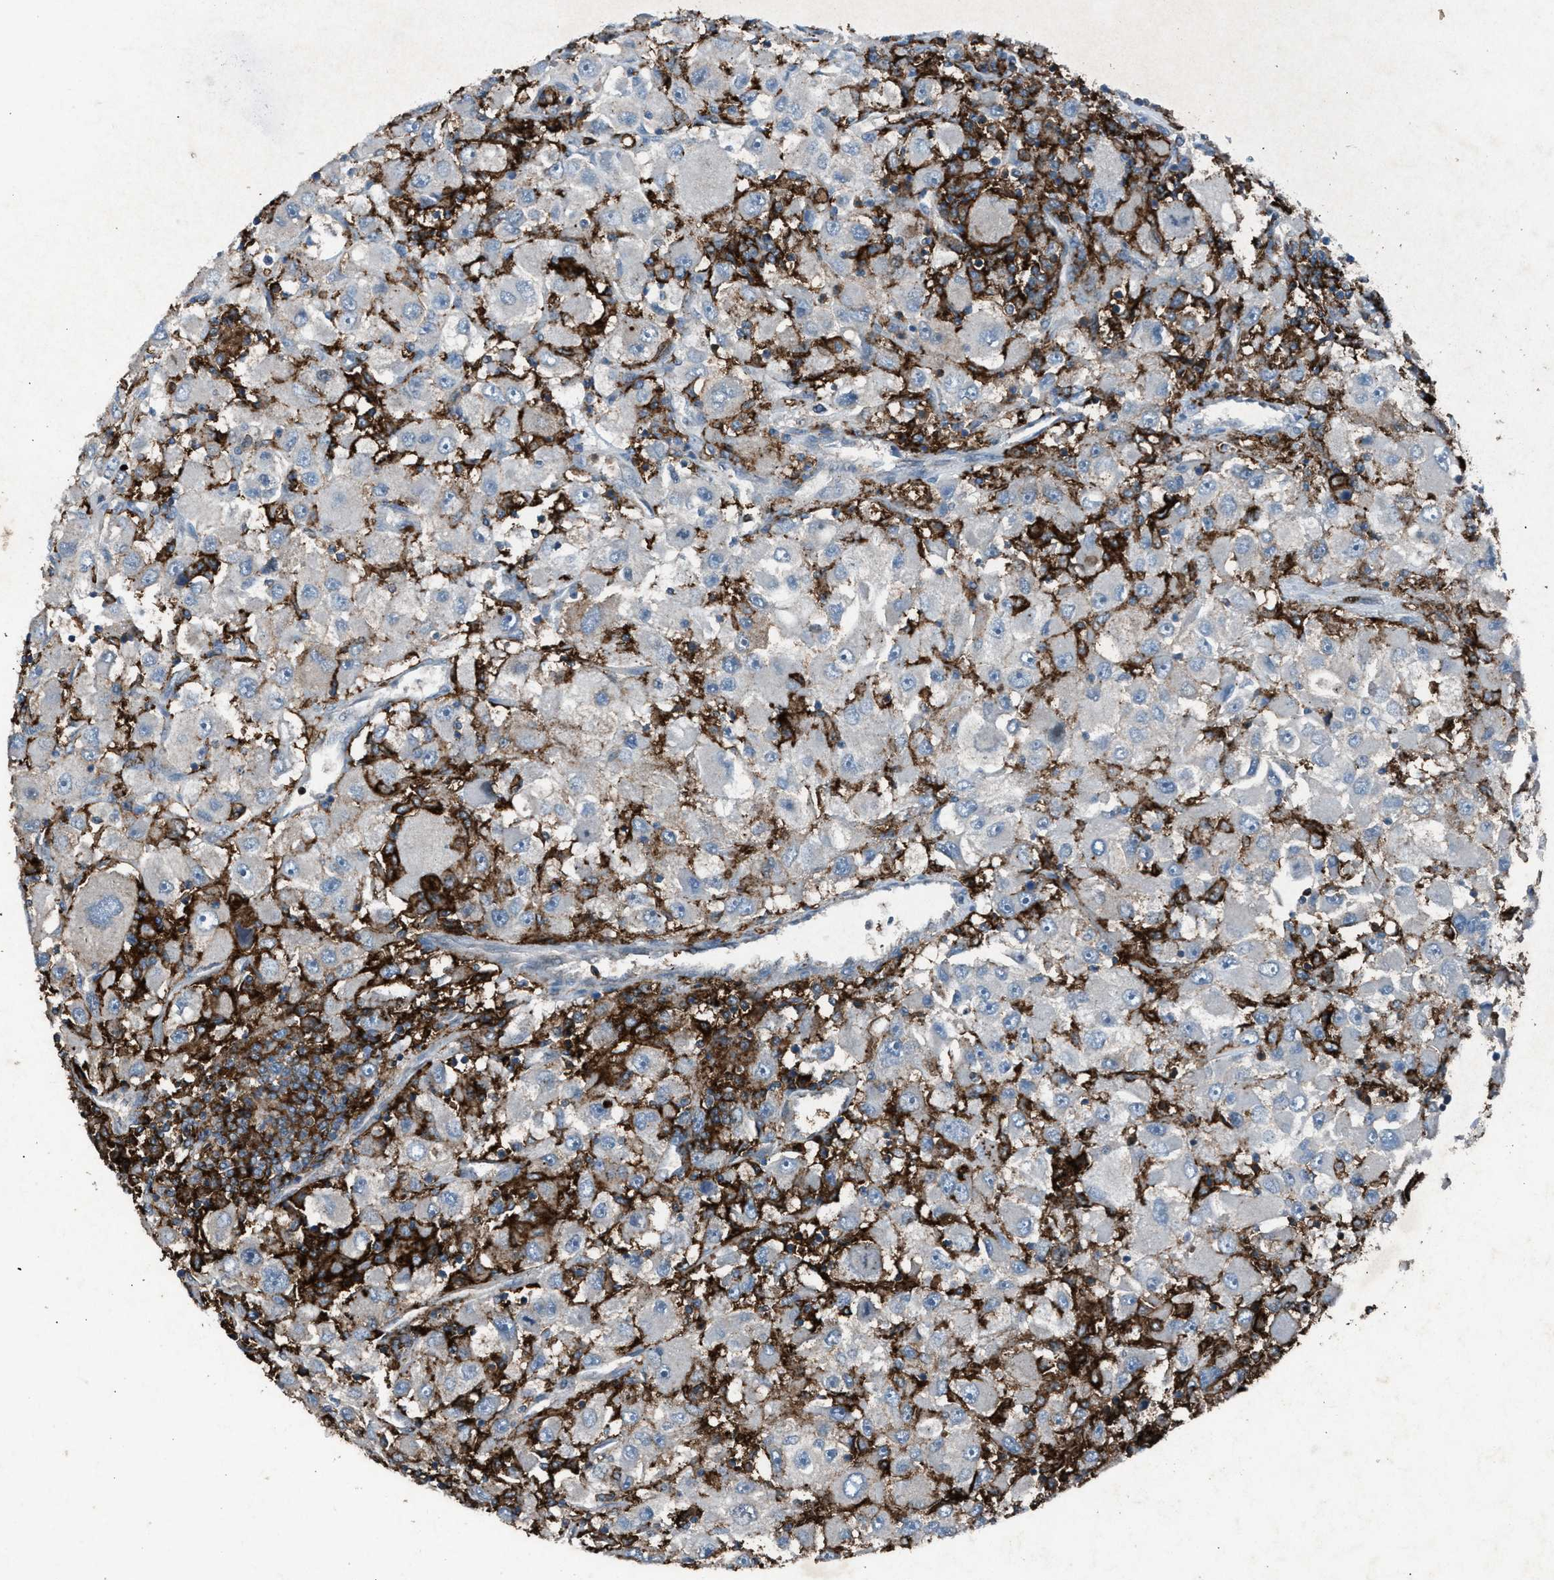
{"staining": {"intensity": "negative", "quantity": "none", "location": "none"}, "tissue": "renal cancer", "cell_type": "Tumor cells", "image_type": "cancer", "snomed": [{"axis": "morphology", "description": "Adenocarcinoma, NOS"}, {"axis": "topography", "description": "Kidney"}], "caption": "Protein analysis of adenocarcinoma (renal) reveals no significant expression in tumor cells. (Brightfield microscopy of DAB IHC at high magnification).", "gene": "FCER1G", "patient": {"sex": "female", "age": 52}}